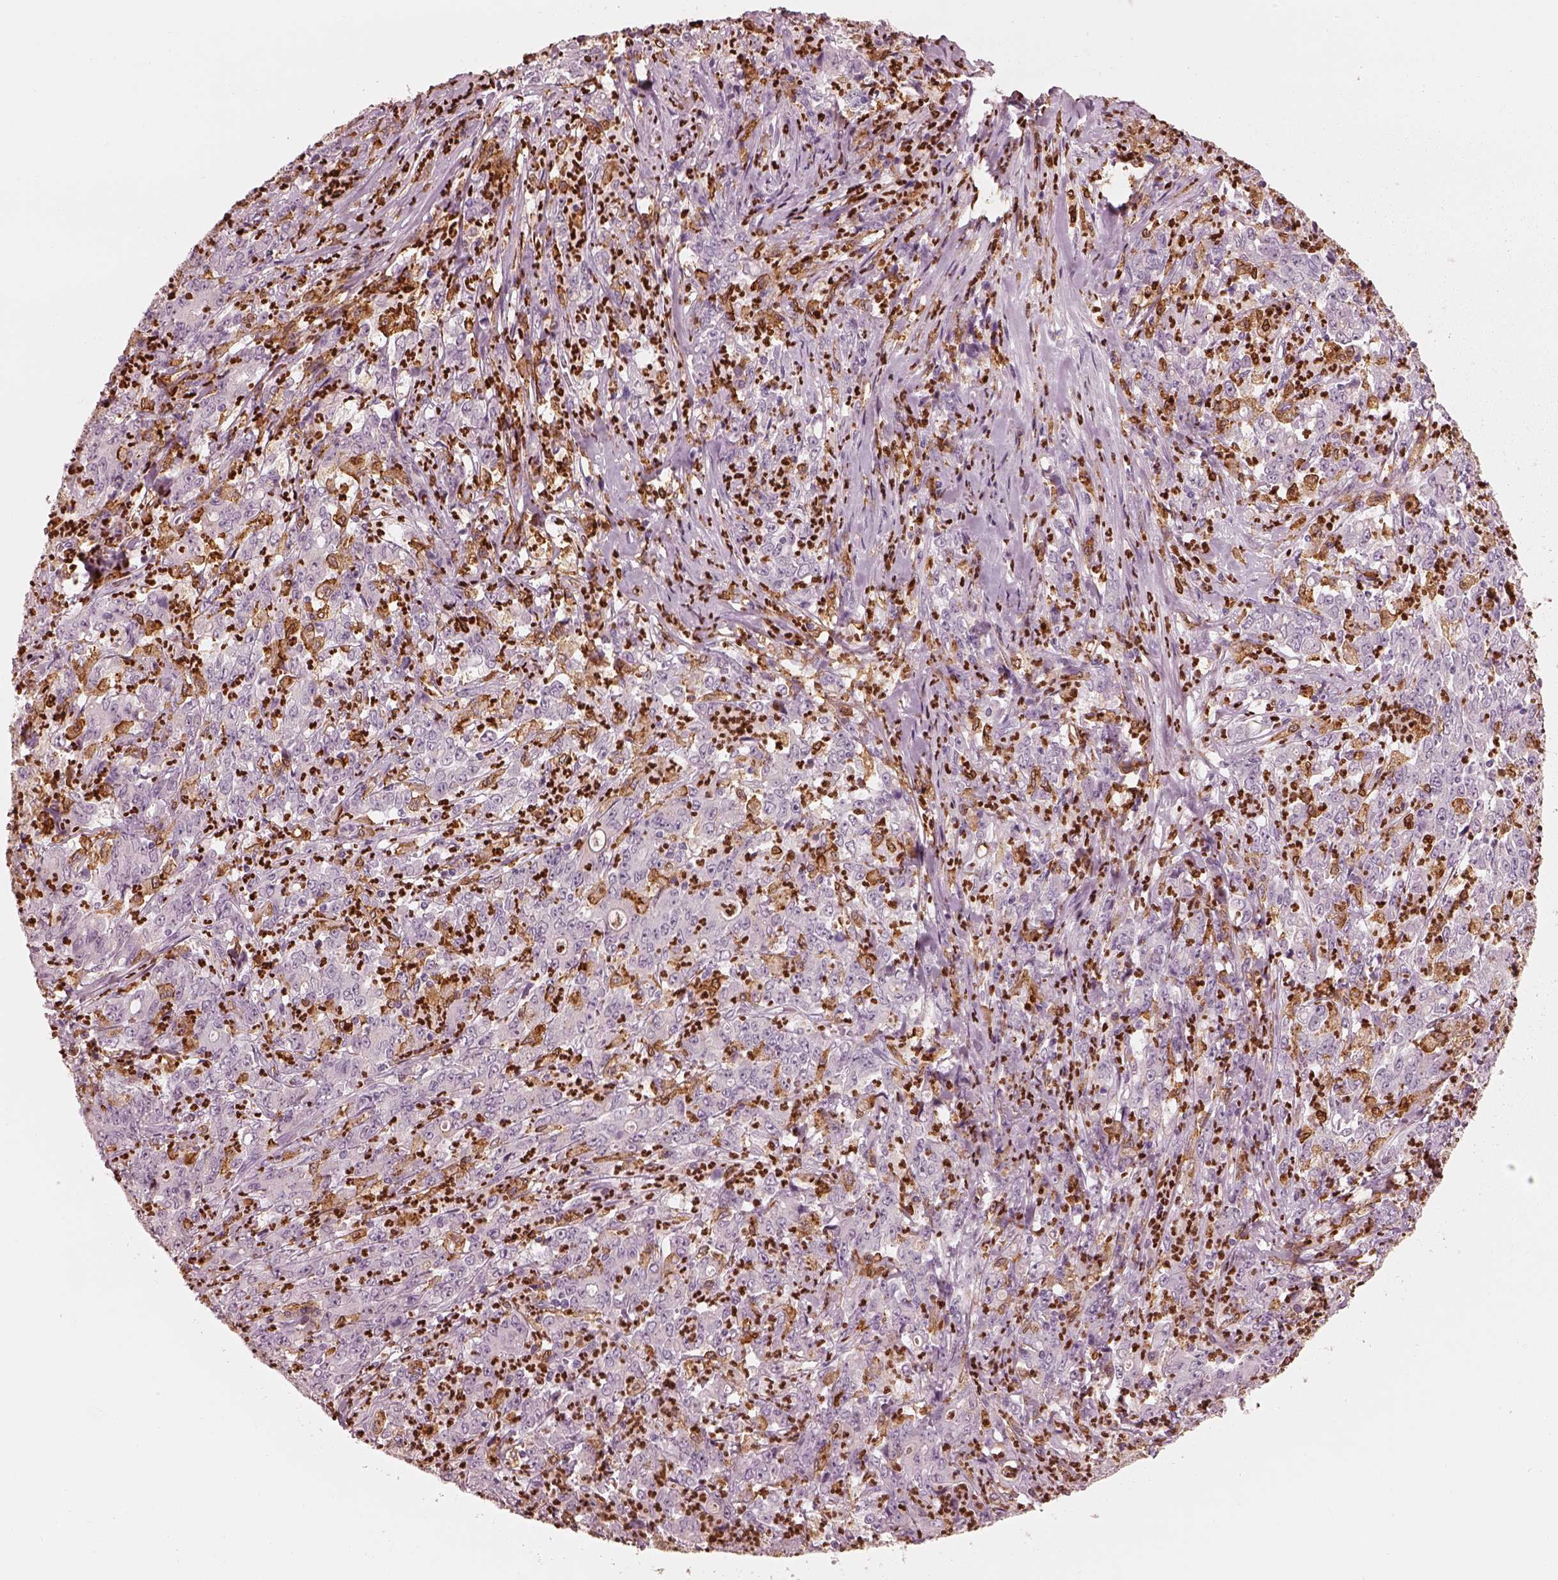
{"staining": {"intensity": "negative", "quantity": "none", "location": "none"}, "tissue": "stomach cancer", "cell_type": "Tumor cells", "image_type": "cancer", "snomed": [{"axis": "morphology", "description": "Adenocarcinoma, NOS"}, {"axis": "topography", "description": "Stomach, lower"}], "caption": "Immunohistochemistry micrograph of neoplastic tissue: human stomach cancer (adenocarcinoma) stained with DAB (3,3'-diaminobenzidine) reveals no significant protein positivity in tumor cells.", "gene": "ALOX5", "patient": {"sex": "female", "age": 71}}